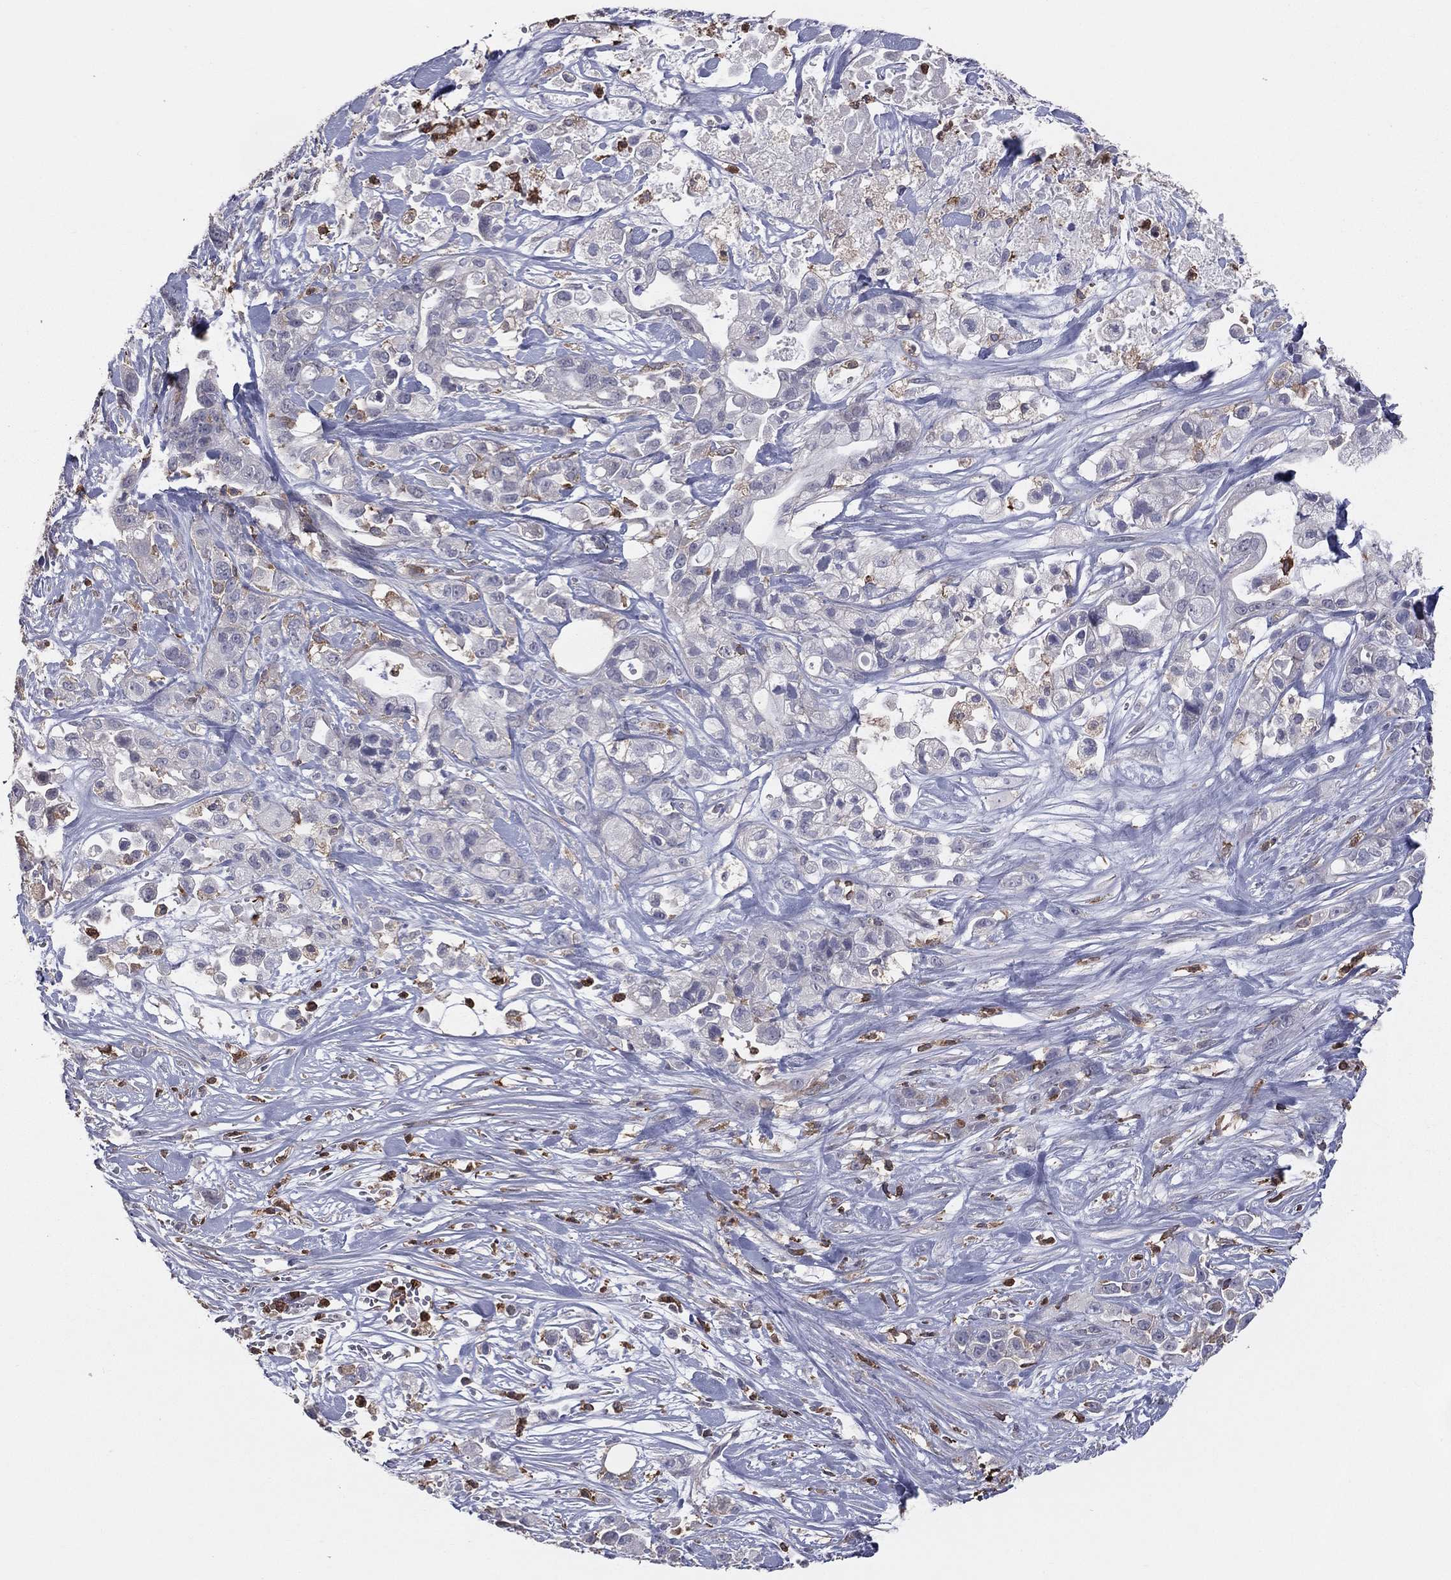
{"staining": {"intensity": "negative", "quantity": "none", "location": "none"}, "tissue": "pancreatic cancer", "cell_type": "Tumor cells", "image_type": "cancer", "snomed": [{"axis": "morphology", "description": "Adenocarcinoma, NOS"}, {"axis": "topography", "description": "Pancreas"}], "caption": "Human pancreatic cancer stained for a protein using IHC demonstrates no expression in tumor cells.", "gene": "PSTPIP1", "patient": {"sex": "male", "age": 44}}